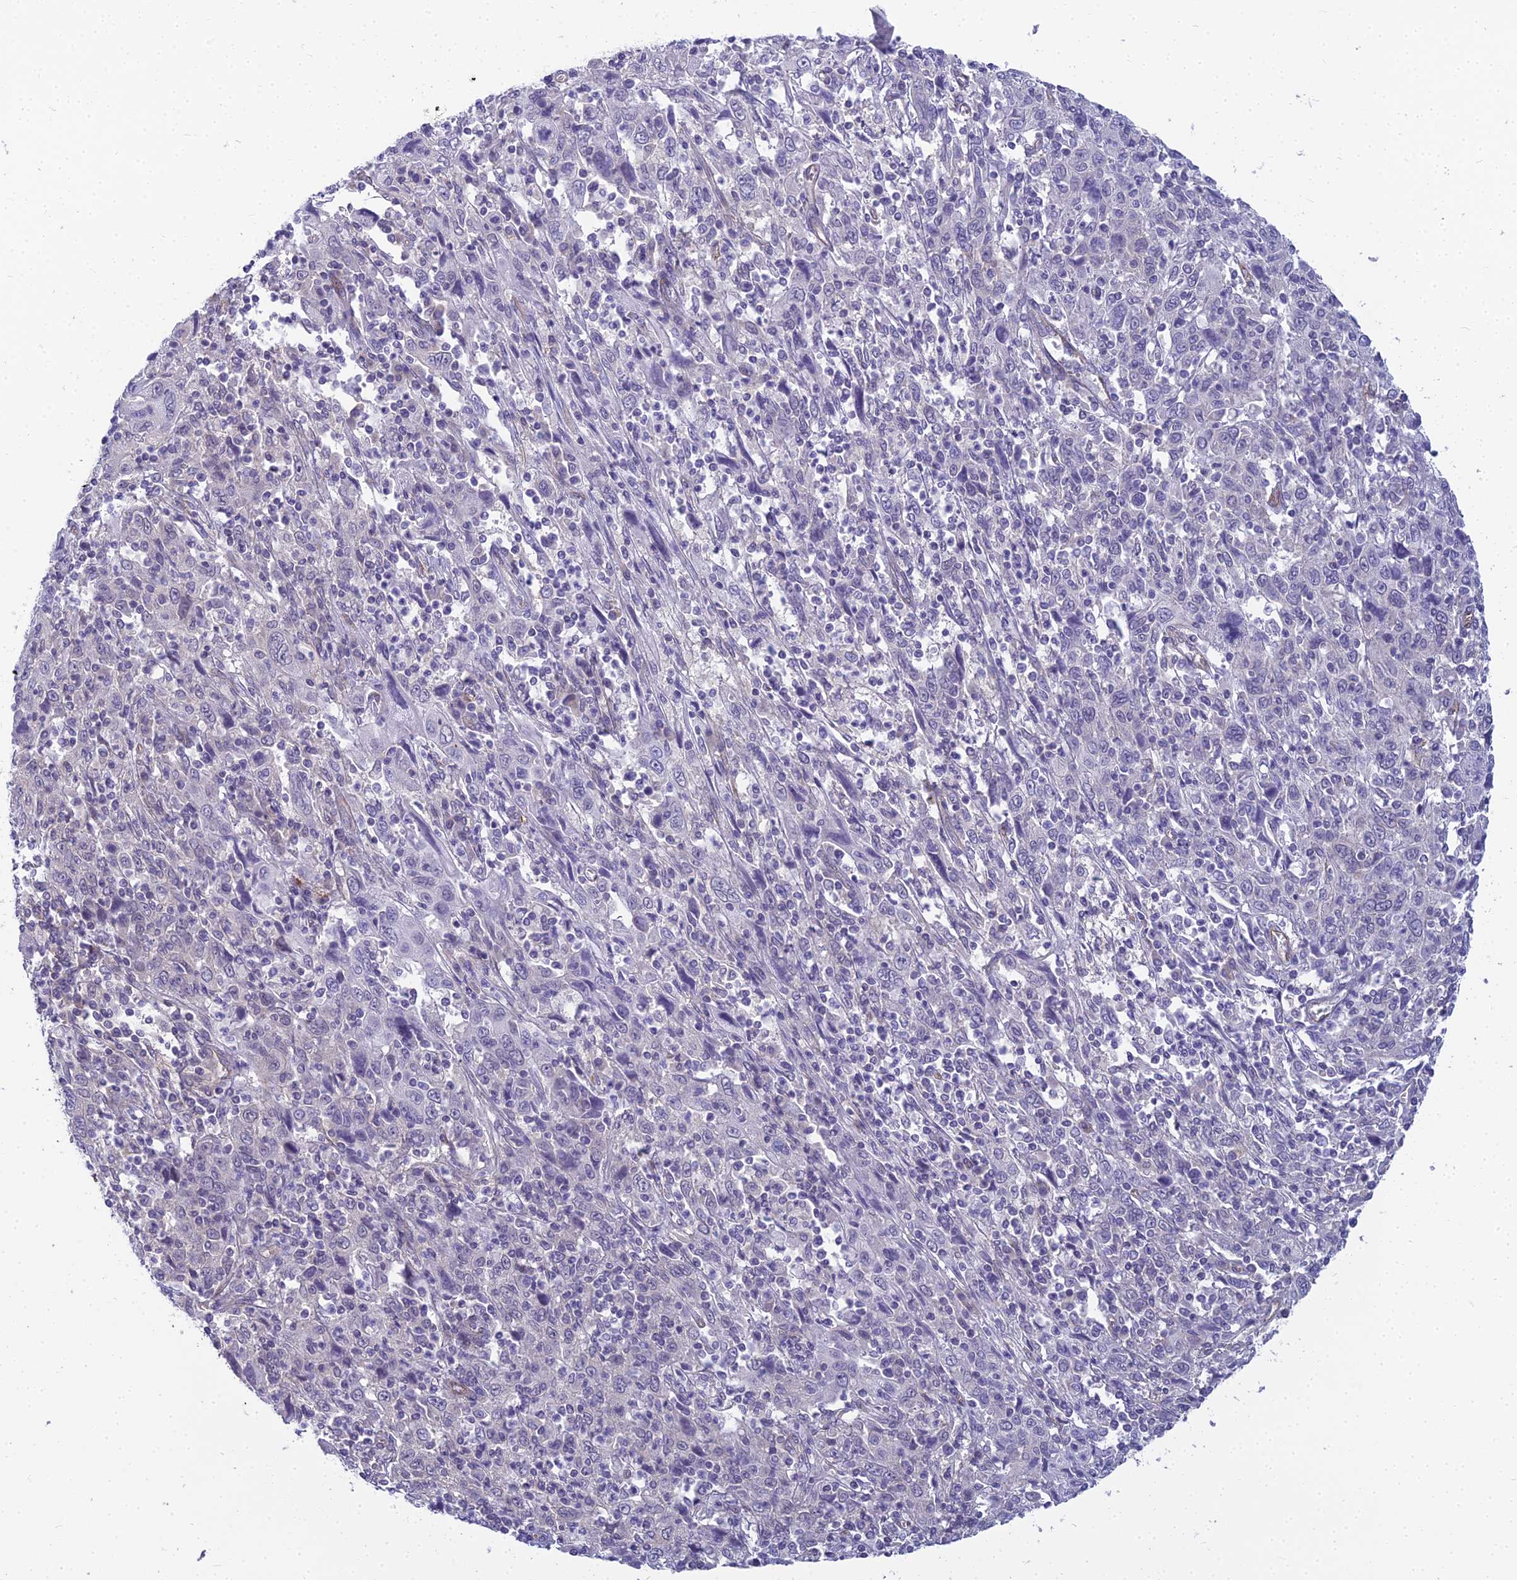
{"staining": {"intensity": "negative", "quantity": "none", "location": "none"}, "tissue": "cervical cancer", "cell_type": "Tumor cells", "image_type": "cancer", "snomed": [{"axis": "morphology", "description": "Squamous cell carcinoma, NOS"}, {"axis": "topography", "description": "Cervix"}], "caption": "The immunohistochemistry histopathology image has no significant staining in tumor cells of cervical cancer (squamous cell carcinoma) tissue. Brightfield microscopy of IHC stained with DAB (3,3'-diaminobenzidine) (brown) and hematoxylin (blue), captured at high magnification.", "gene": "RGL3", "patient": {"sex": "female", "age": 46}}